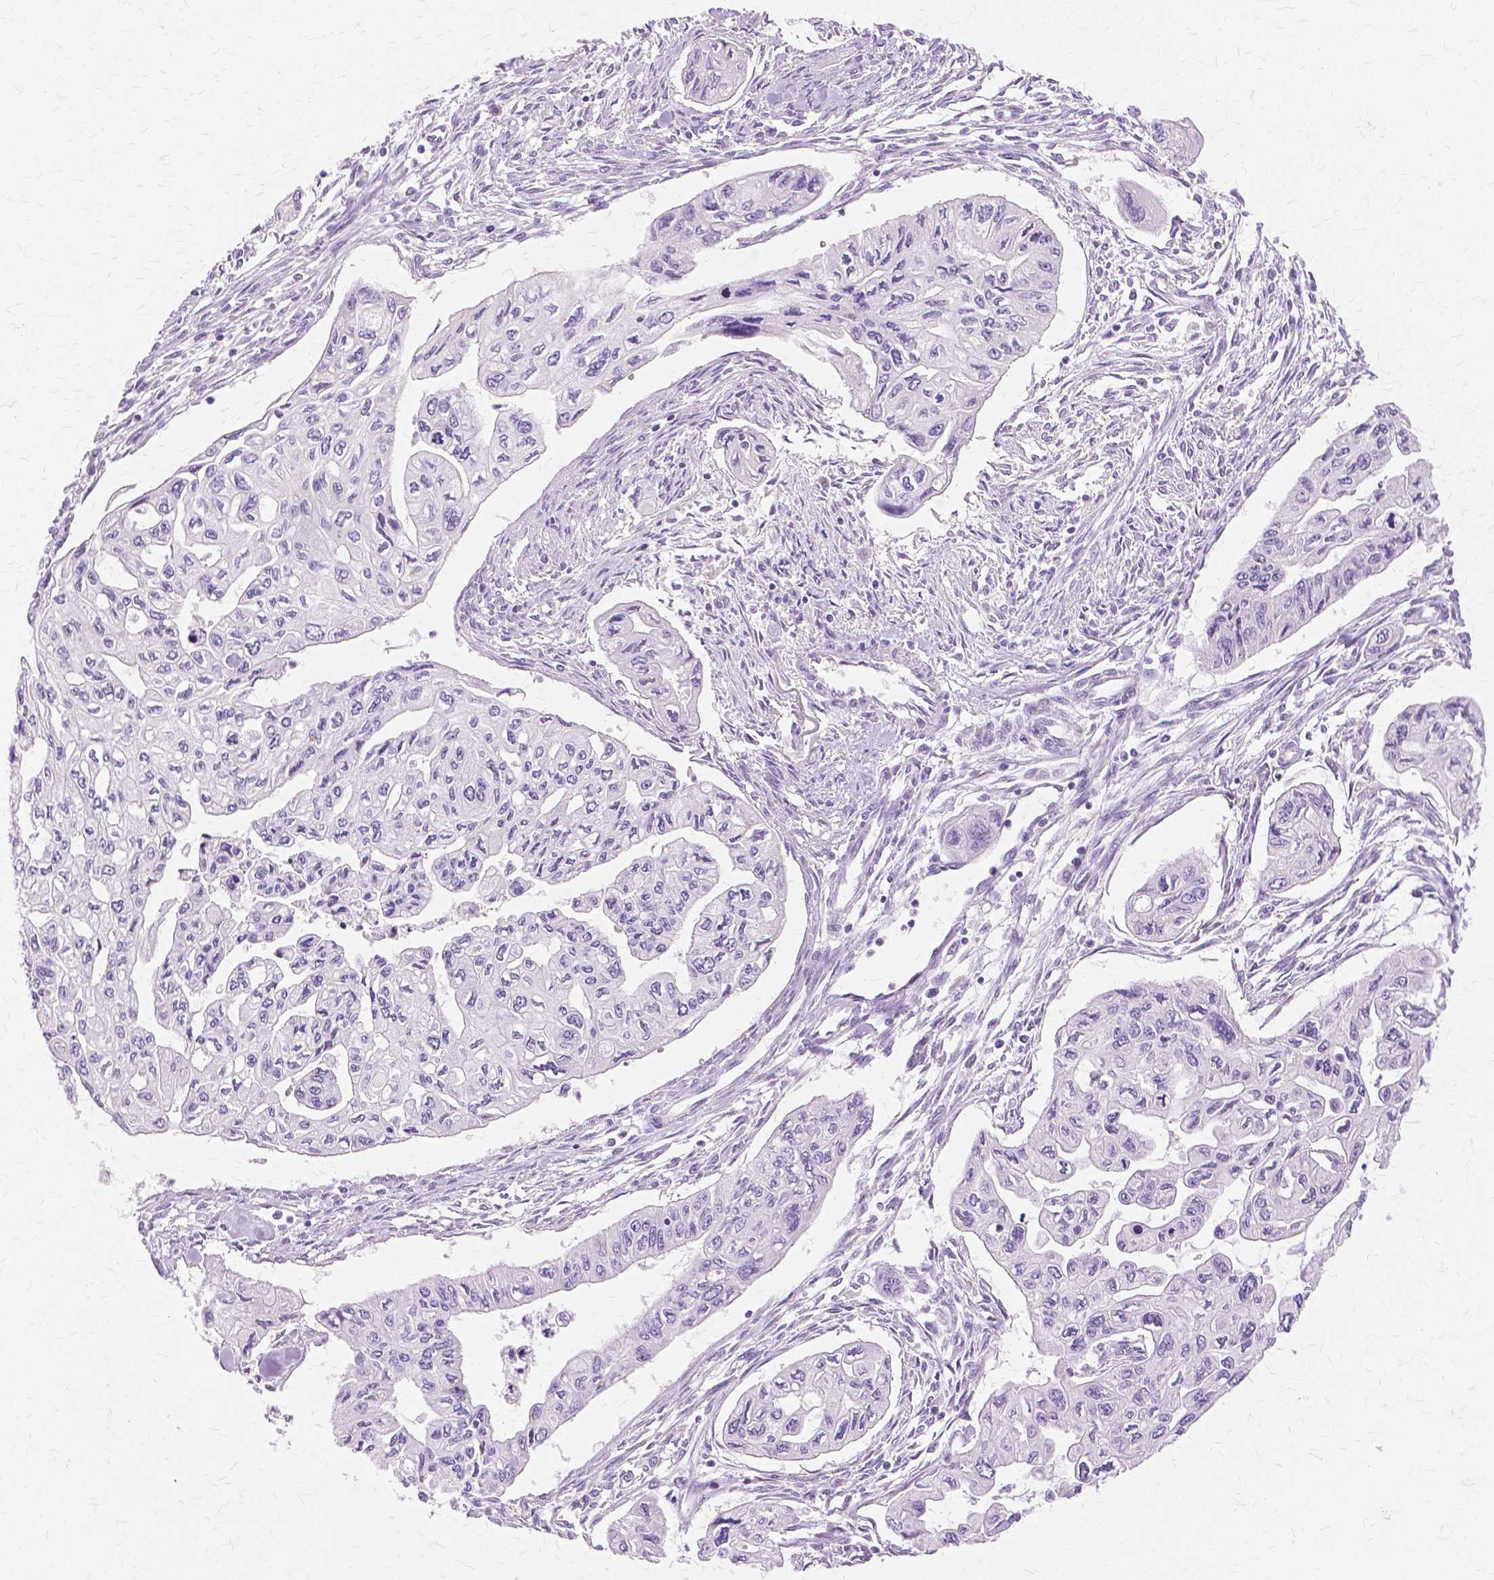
{"staining": {"intensity": "negative", "quantity": "none", "location": "none"}, "tissue": "pancreatic cancer", "cell_type": "Tumor cells", "image_type": "cancer", "snomed": [{"axis": "morphology", "description": "Adenocarcinoma, NOS"}, {"axis": "topography", "description": "Pancreas"}], "caption": "Pancreatic cancer (adenocarcinoma) was stained to show a protein in brown. There is no significant positivity in tumor cells.", "gene": "TGM1", "patient": {"sex": "female", "age": 76}}